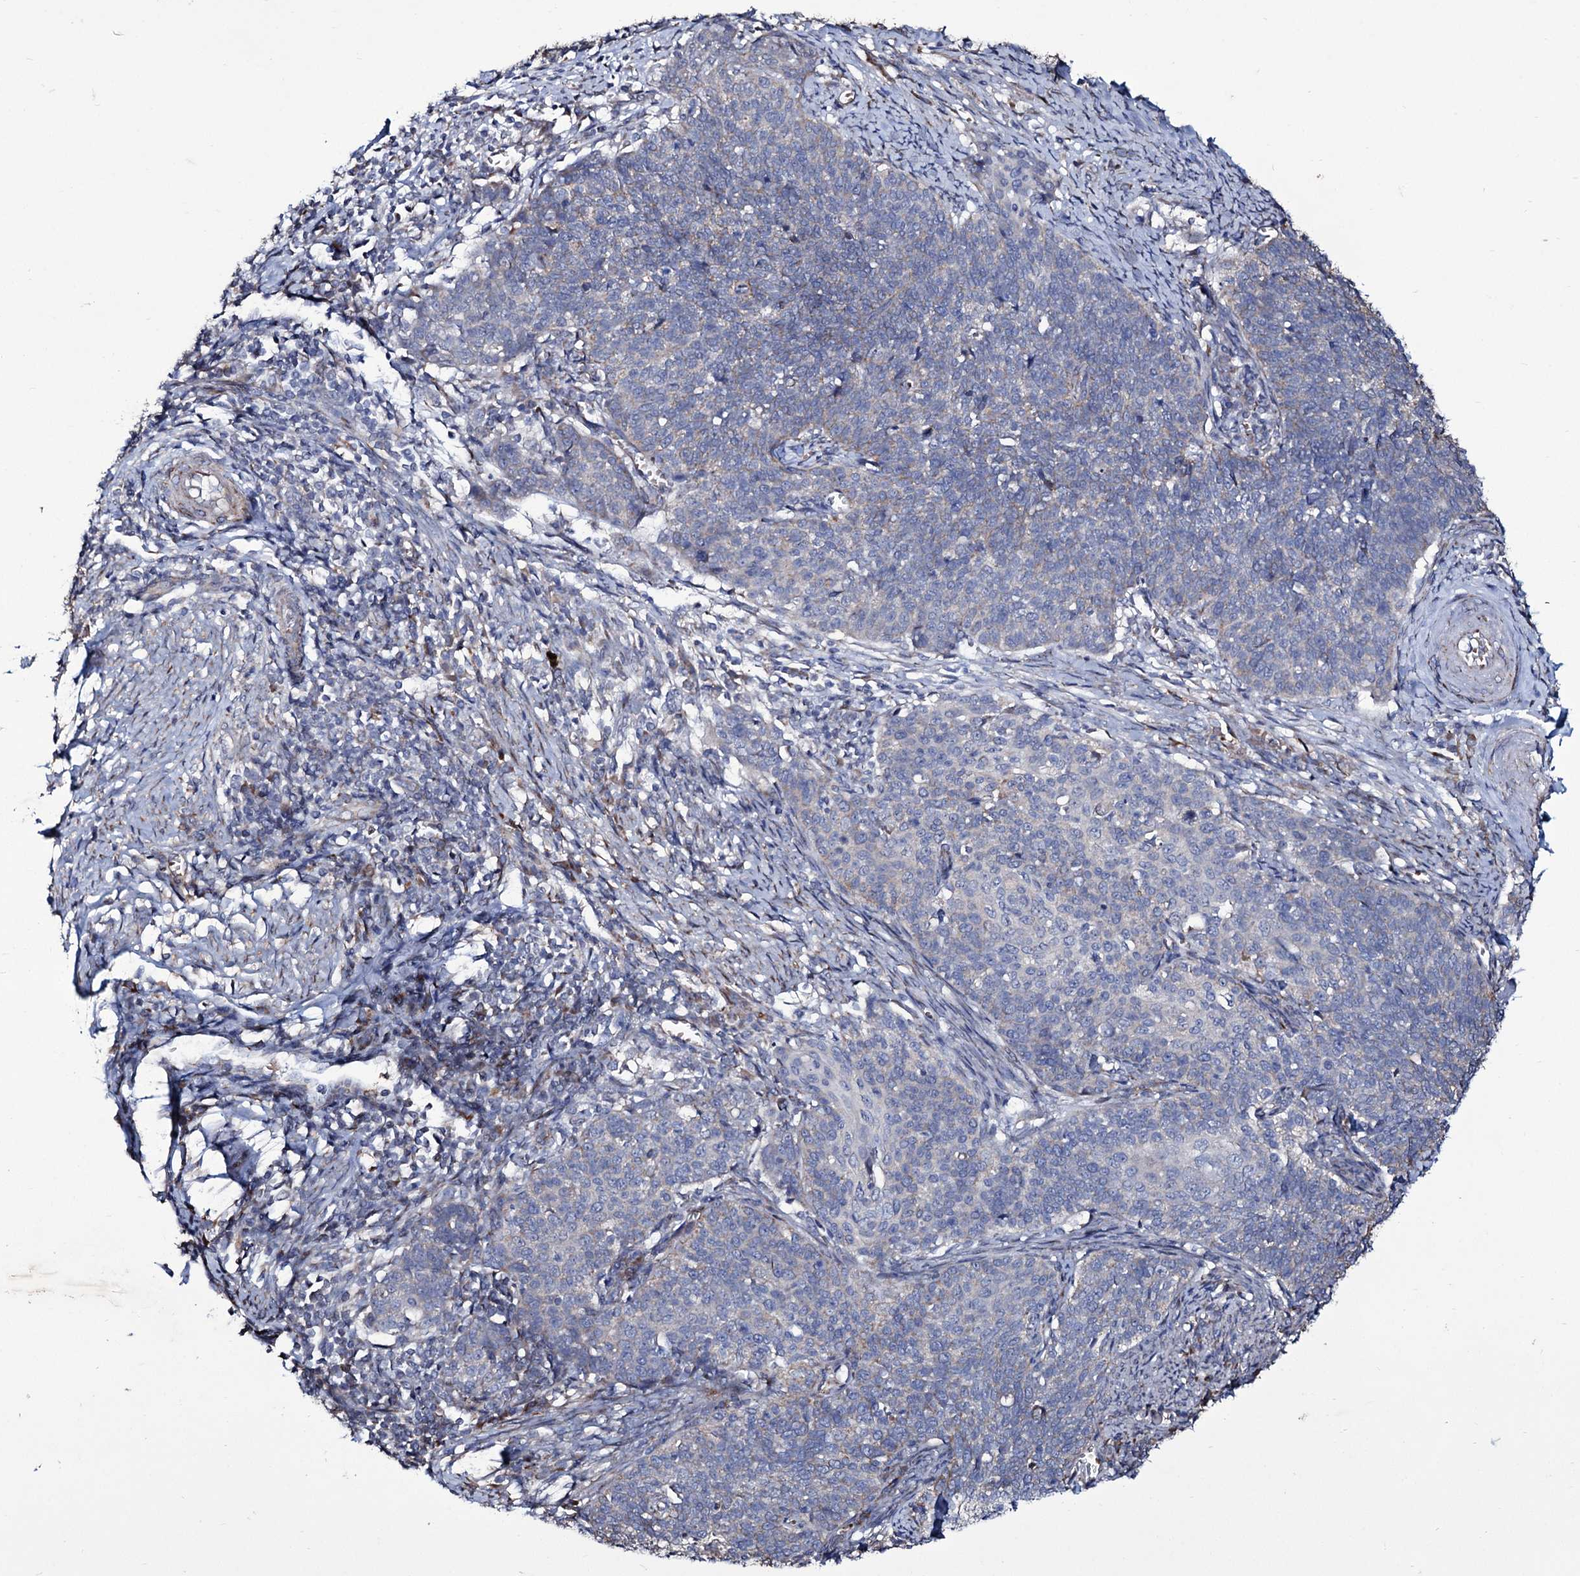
{"staining": {"intensity": "negative", "quantity": "none", "location": "none"}, "tissue": "cervical cancer", "cell_type": "Tumor cells", "image_type": "cancer", "snomed": [{"axis": "morphology", "description": "Squamous cell carcinoma, NOS"}, {"axis": "topography", "description": "Cervix"}], "caption": "DAB (3,3'-diaminobenzidine) immunohistochemical staining of human squamous cell carcinoma (cervical) reveals no significant expression in tumor cells. (Brightfield microscopy of DAB (3,3'-diaminobenzidine) immunohistochemistry at high magnification).", "gene": "TUBGCP5", "patient": {"sex": "female", "age": 39}}